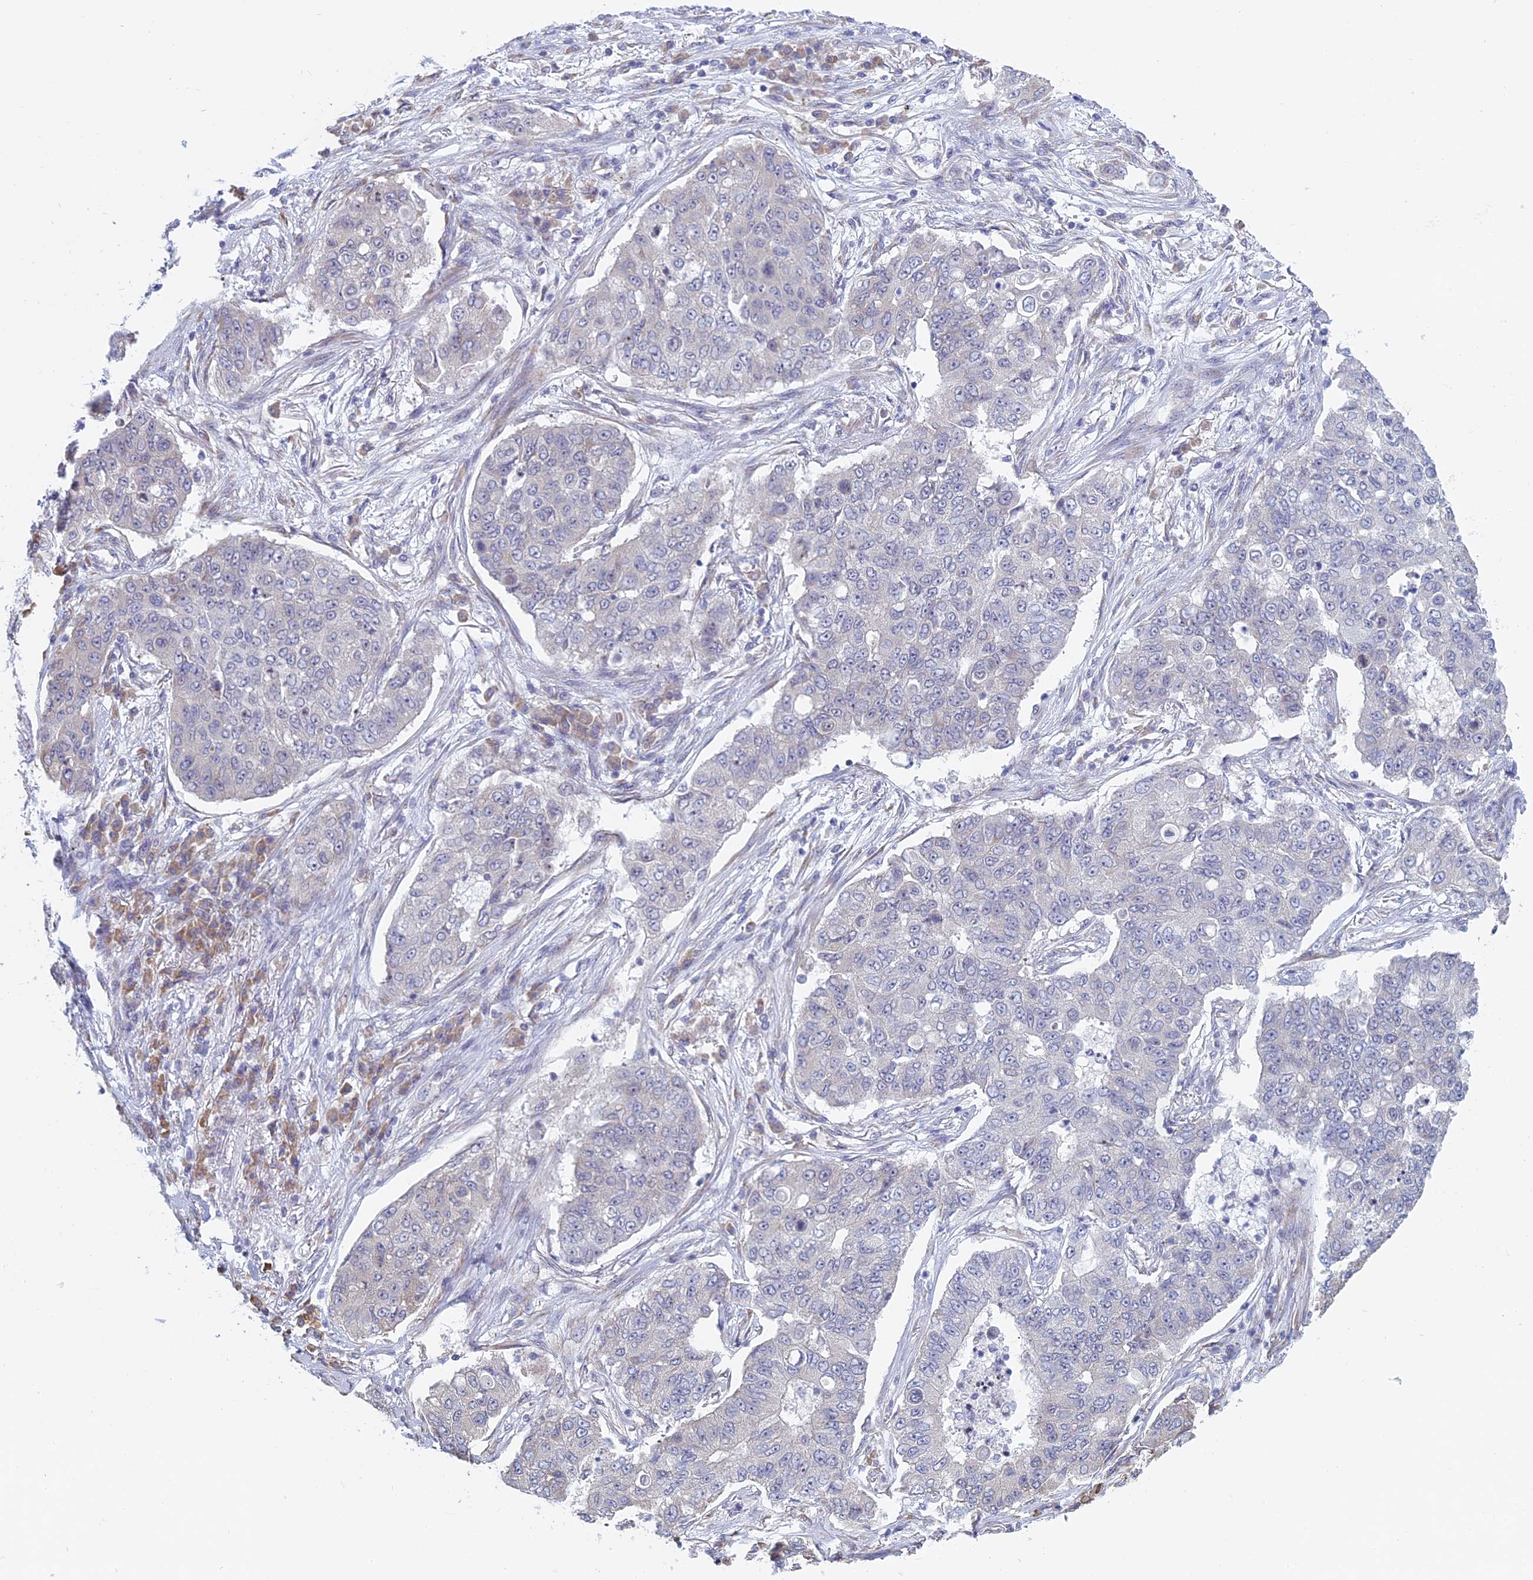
{"staining": {"intensity": "negative", "quantity": "none", "location": "none"}, "tissue": "lung cancer", "cell_type": "Tumor cells", "image_type": "cancer", "snomed": [{"axis": "morphology", "description": "Squamous cell carcinoma, NOS"}, {"axis": "topography", "description": "Lung"}], "caption": "Immunohistochemical staining of human squamous cell carcinoma (lung) reveals no significant staining in tumor cells.", "gene": "RPS19BP1", "patient": {"sex": "male", "age": 74}}